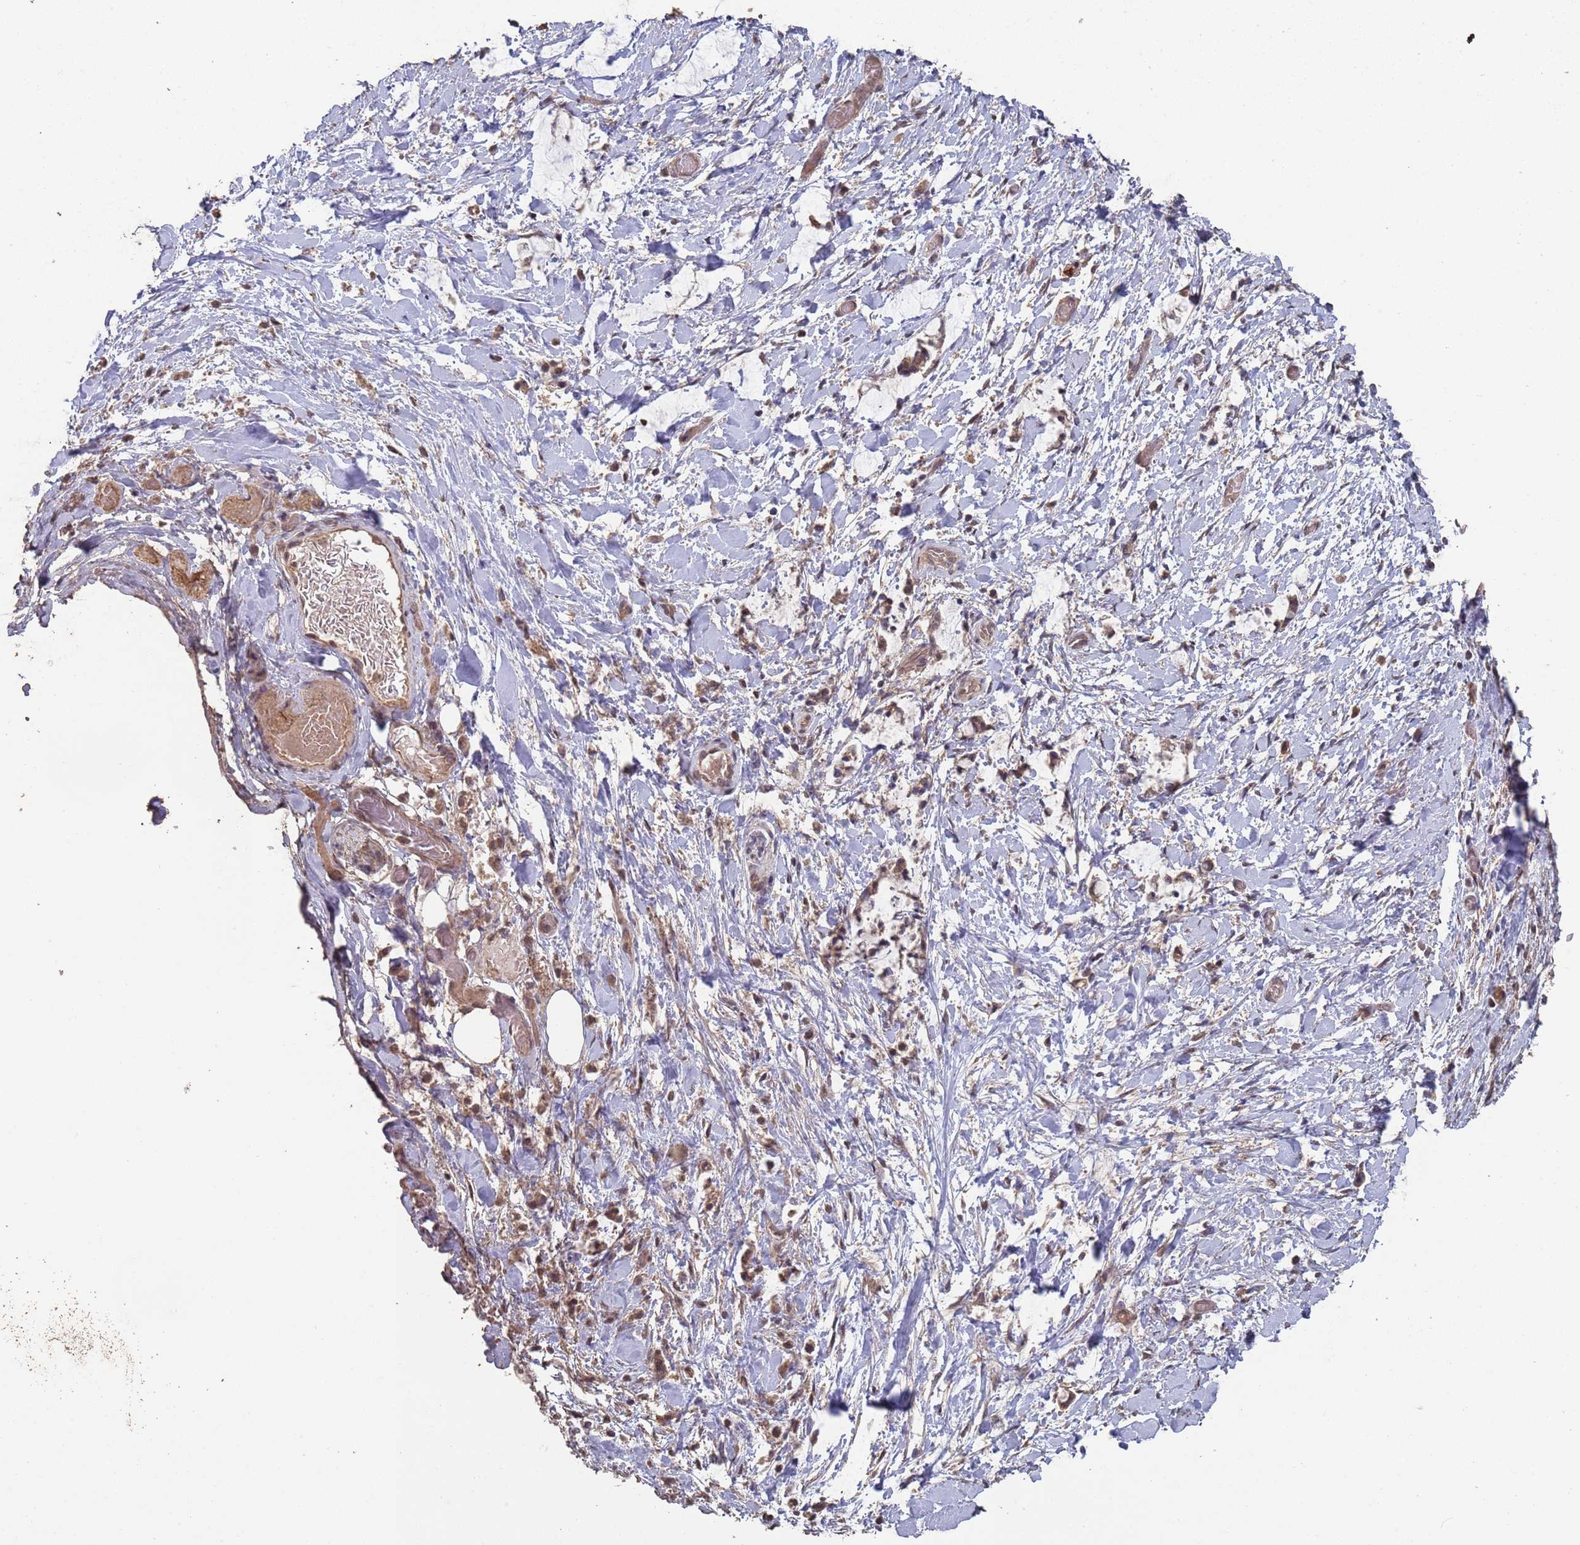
{"staining": {"intensity": "moderate", "quantity": "25%-75%", "location": "cytoplasmic/membranous,nuclear"}, "tissue": "smooth muscle", "cell_type": "Smooth muscle cells", "image_type": "normal", "snomed": [{"axis": "morphology", "description": "Normal tissue, NOS"}, {"axis": "morphology", "description": "Adenocarcinoma, NOS"}, {"axis": "topography", "description": "Colon"}, {"axis": "topography", "description": "Peripheral nerve tissue"}], "caption": "About 25%-75% of smooth muscle cells in benign smooth muscle show moderate cytoplasmic/membranous,nuclear protein positivity as visualized by brown immunohistochemical staining.", "gene": "FRAT1", "patient": {"sex": "male", "age": 14}}